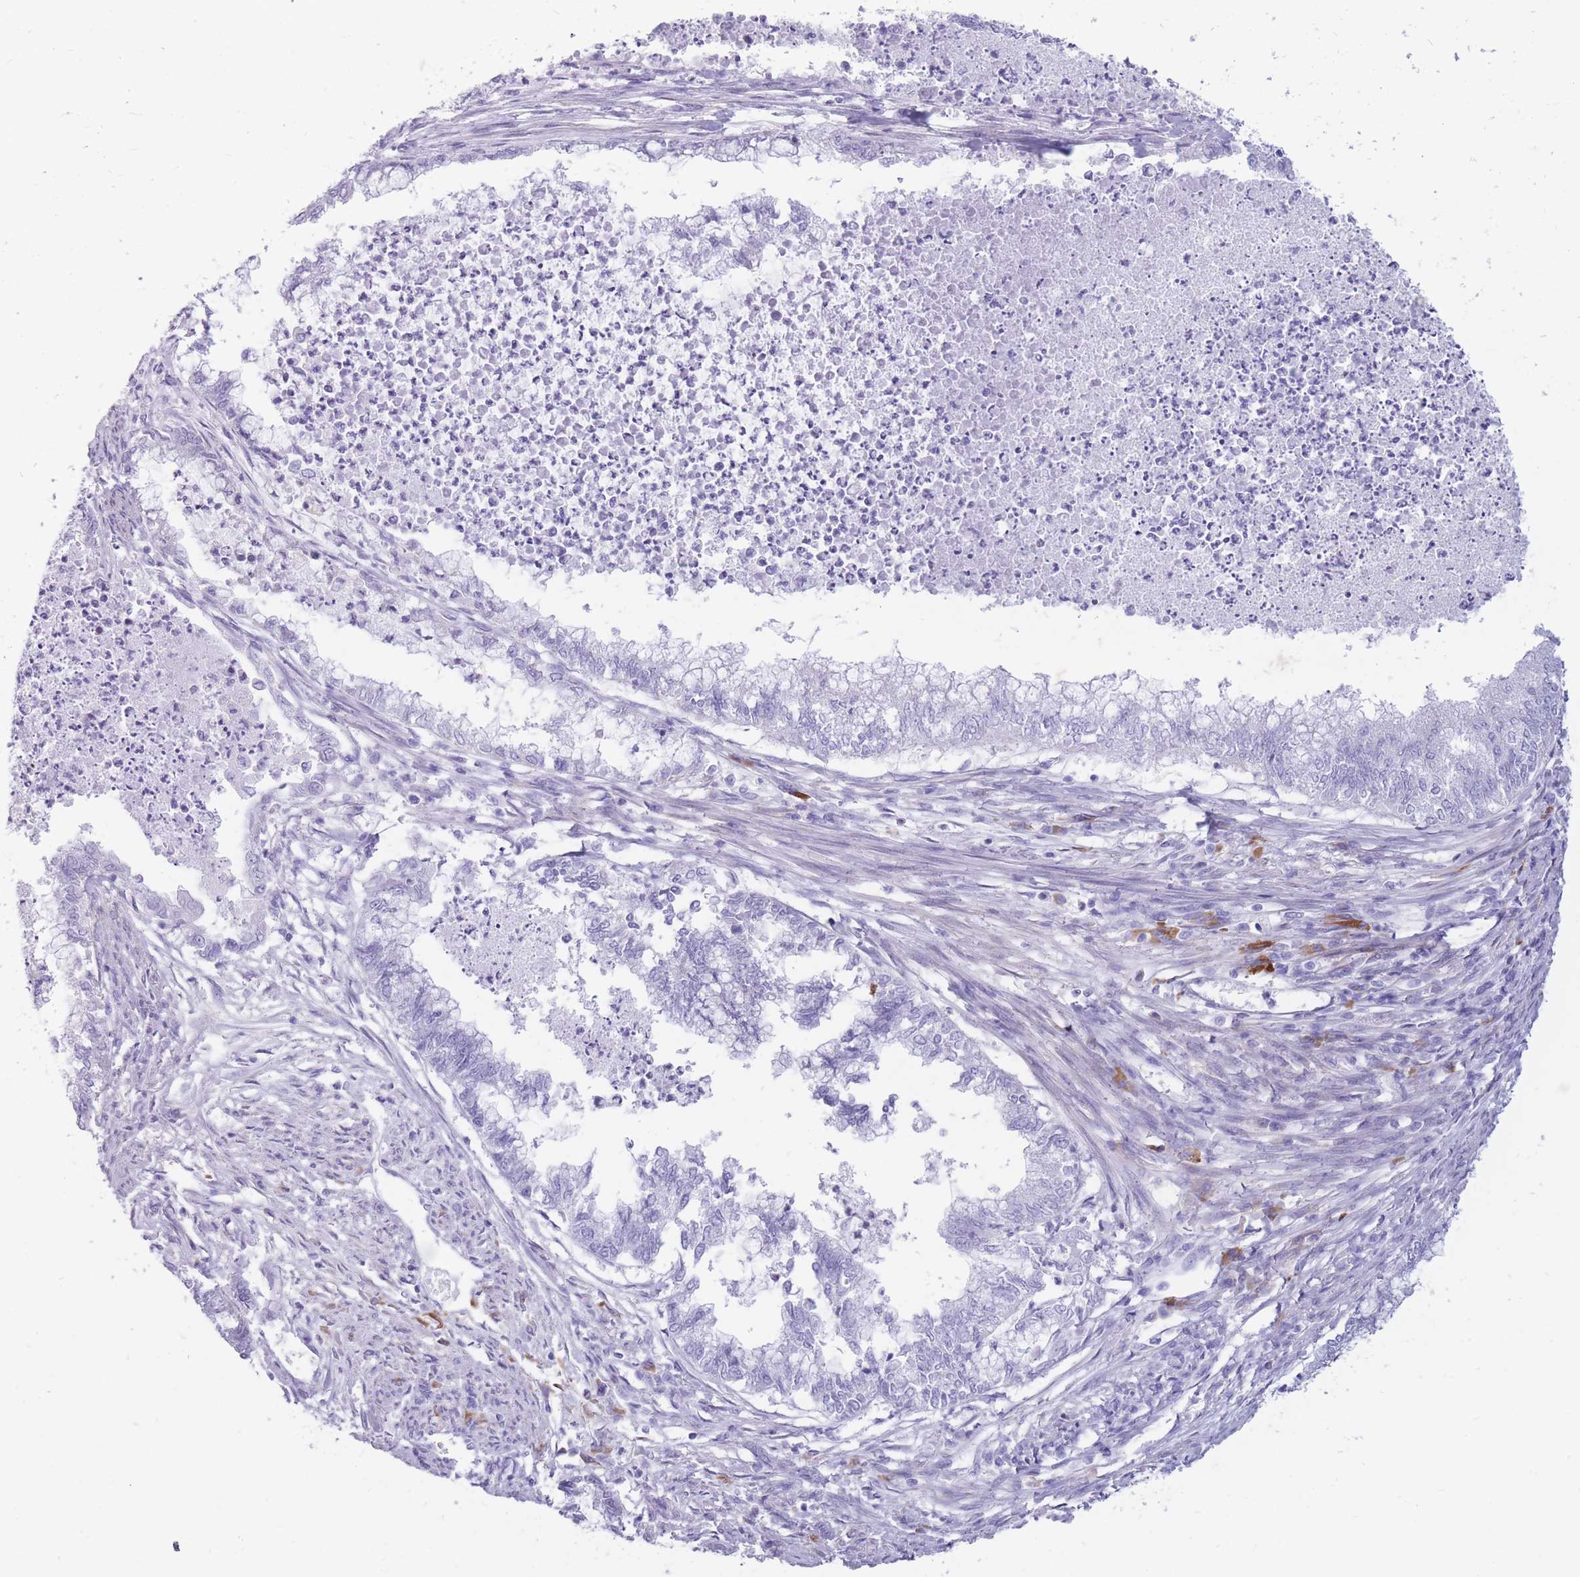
{"staining": {"intensity": "negative", "quantity": "none", "location": "none"}, "tissue": "endometrial cancer", "cell_type": "Tumor cells", "image_type": "cancer", "snomed": [{"axis": "morphology", "description": "Adenocarcinoma, NOS"}, {"axis": "topography", "description": "Endometrium"}], "caption": "Tumor cells are negative for brown protein staining in endometrial cancer.", "gene": "ZFP37", "patient": {"sex": "female", "age": 79}}